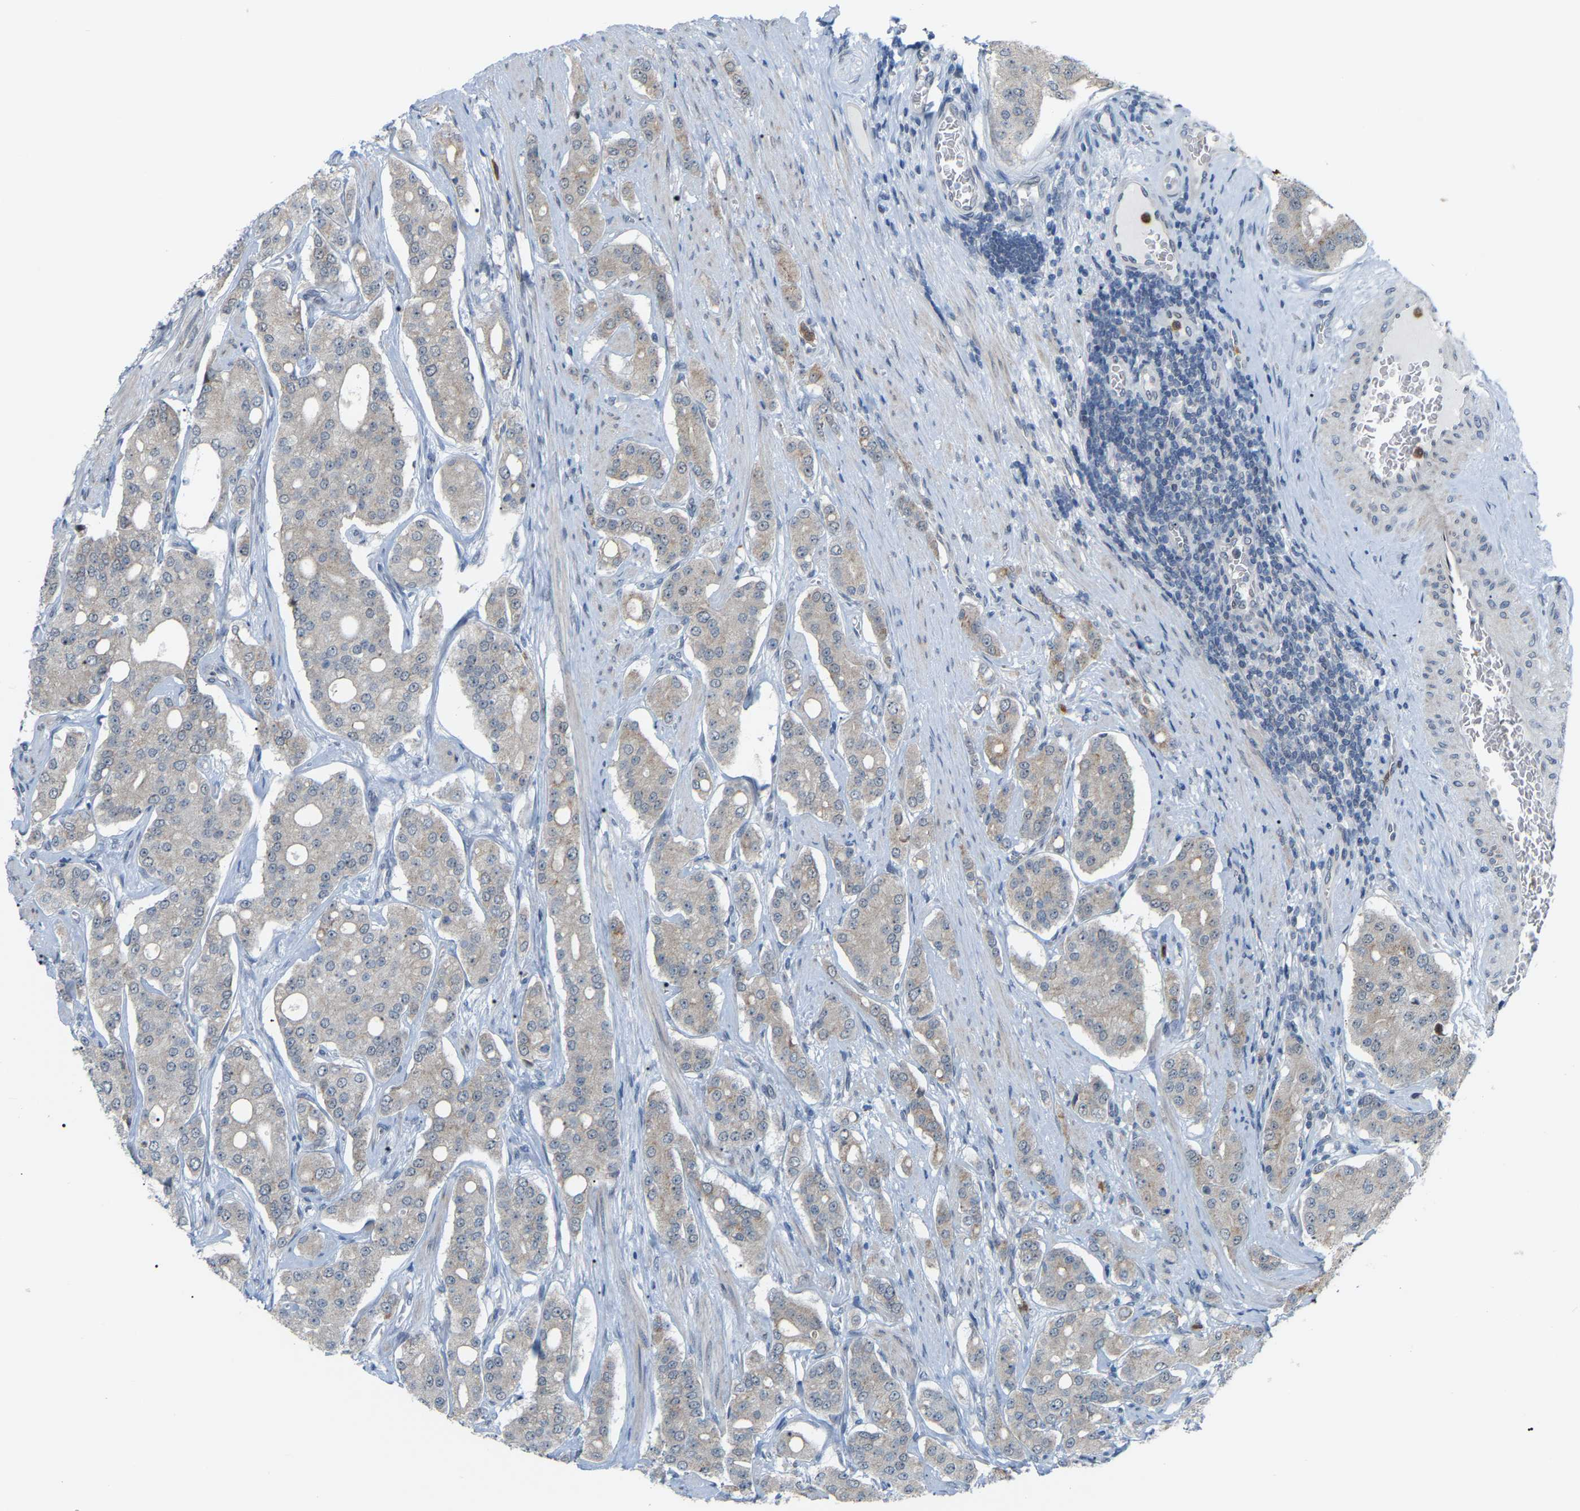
{"staining": {"intensity": "negative", "quantity": "none", "location": "none"}, "tissue": "prostate cancer", "cell_type": "Tumor cells", "image_type": "cancer", "snomed": [{"axis": "morphology", "description": "Adenocarcinoma, High grade"}, {"axis": "topography", "description": "Prostate"}], "caption": "This is an immunohistochemistry (IHC) photomicrograph of high-grade adenocarcinoma (prostate). There is no staining in tumor cells.", "gene": "CROT", "patient": {"sex": "male", "age": 71}}